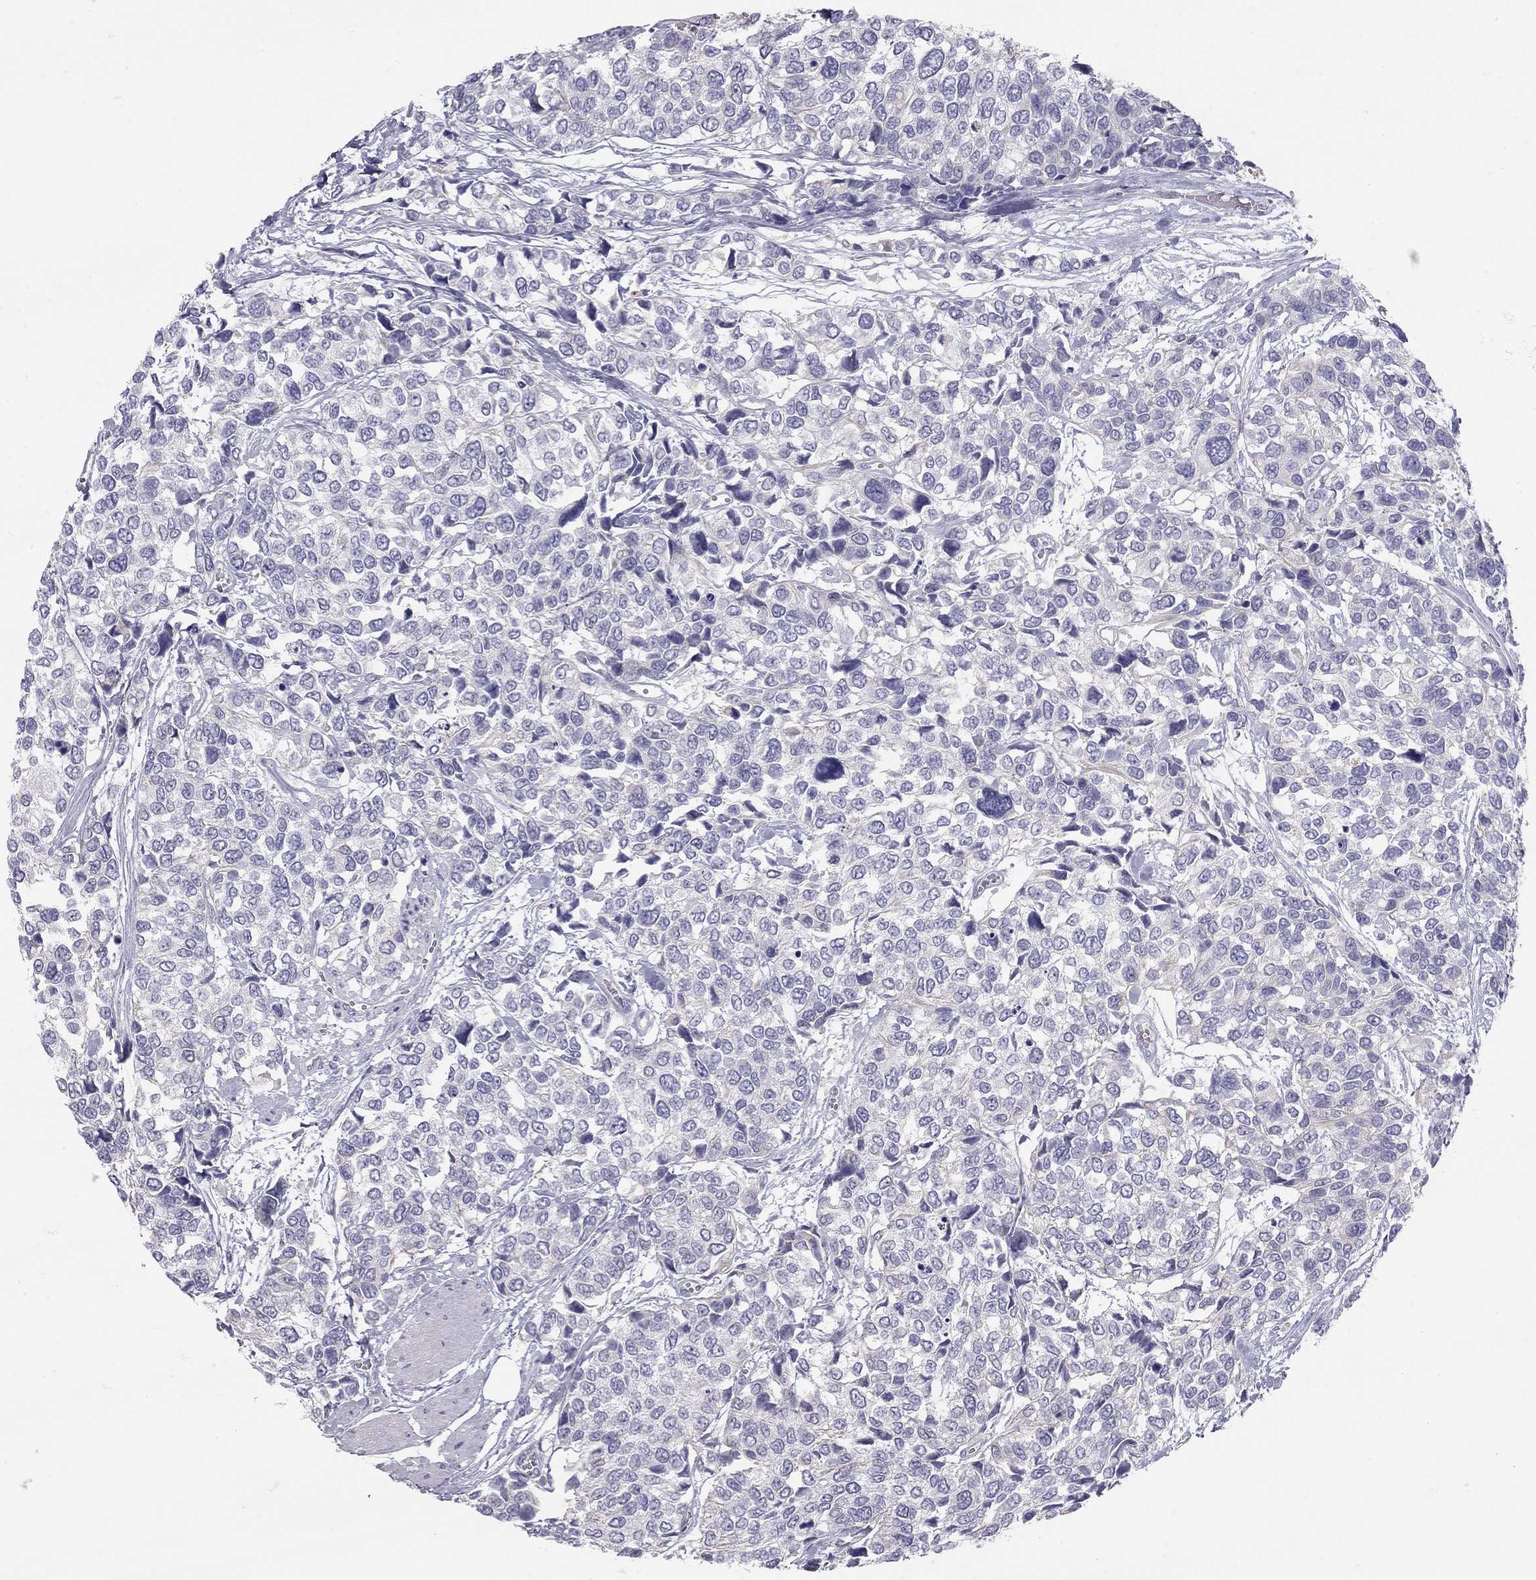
{"staining": {"intensity": "negative", "quantity": "none", "location": "none"}, "tissue": "urothelial cancer", "cell_type": "Tumor cells", "image_type": "cancer", "snomed": [{"axis": "morphology", "description": "Urothelial carcinoma, High grade"}, {"axis": "topography", "description": "Urinary bladder"}], "caption": "IHC micrograph of human urothelial cancer stained for a protein (brown), which displays no positivity in tumor cells. (Brightfield microscopy of DAB (3,3'-diaminobenzidine) IHC at high magnification).", "gene": "TDRD6", "patient": {"sex": "male", "age": 77}}